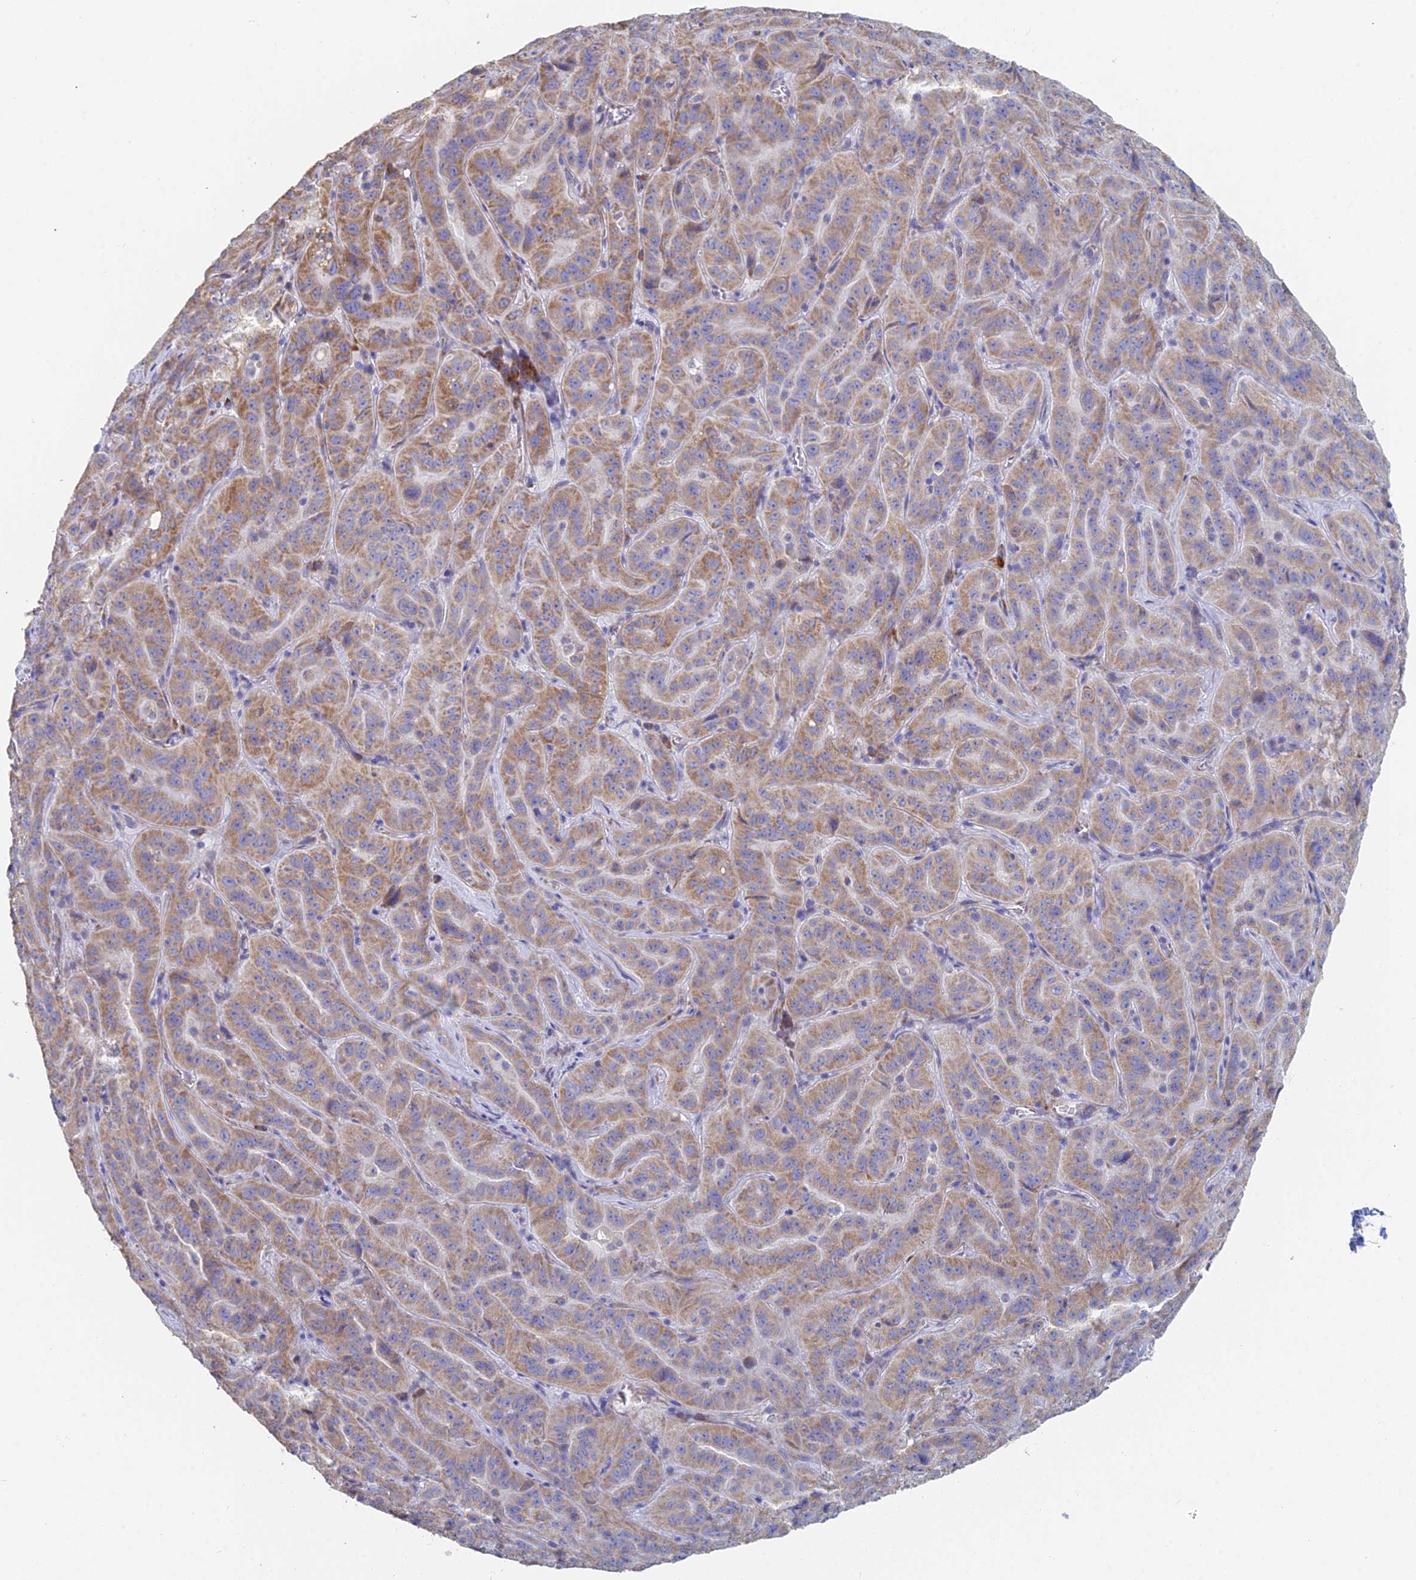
{"staining": {"intensity": "moderate", "quantity": ">75%", "location": "cytoplasmic/membranous"}, "tissue": "pancreatic cancer", "cell_type": "Tumor cells", "image_type": "cancer", "snomed": [{"axis": "morphology", "description": "Adenocarcinoma, NOS"}, {"axis": "topography", "description": "Pancreas"}], "caption": "Adenocarcinoma (pancreatic) stained with immunohistochemistry (IHC) shows moderate cytoplasmic/membranous positivity in about >75% of tumor cells.", "gene": "CRACR2B", "patient": {"sex": "male", "age": 63}}